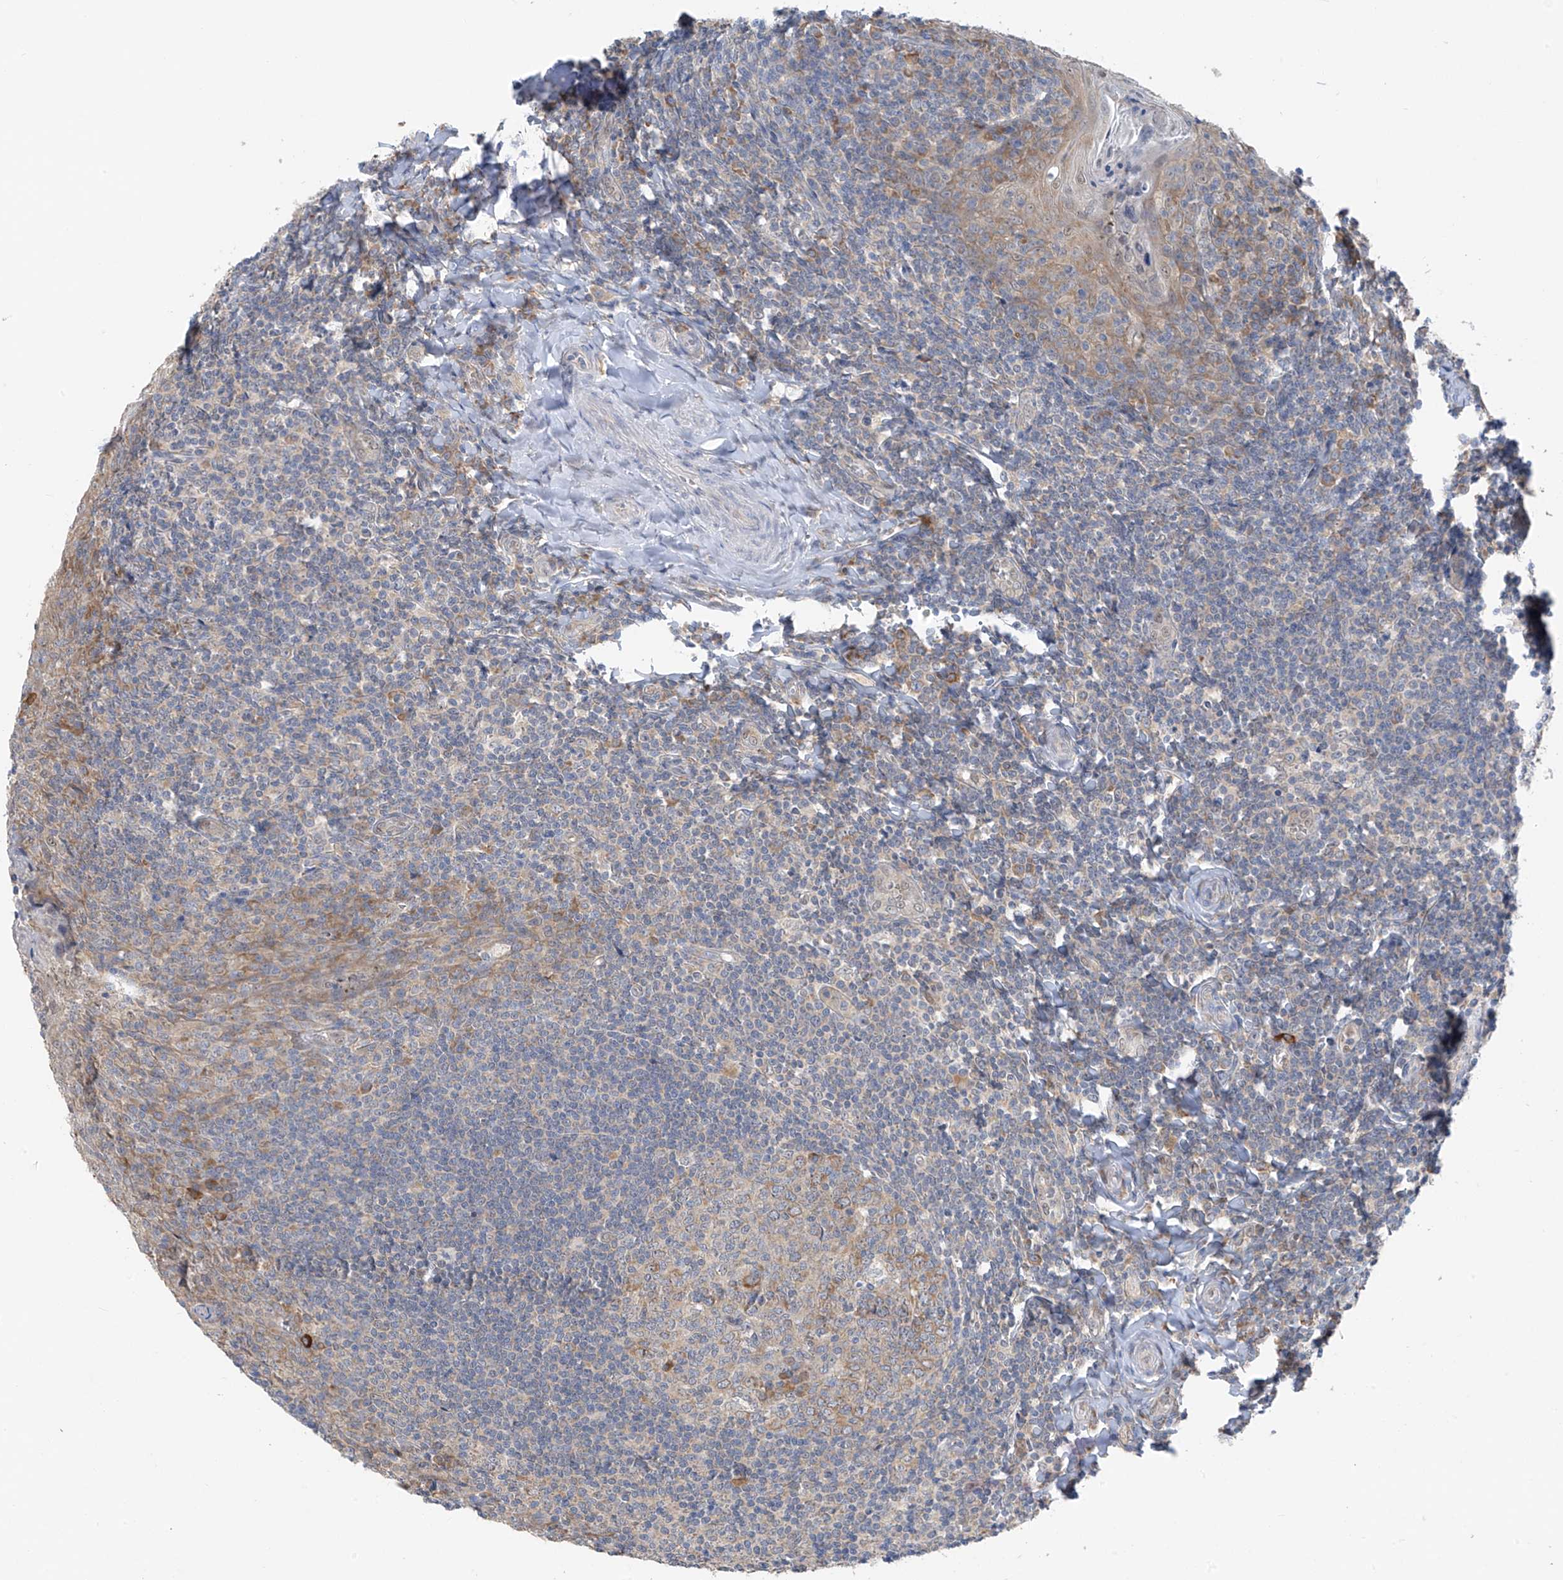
{"staining": {"intensity": "moderate", "quantity": "<25%", "location": "cytoplasmic/membranous"}, "tissue": "tonsil", "cell_type": "Germinal center cells", "image_type": "normal", "snomed": [{"axis": "morphology", "description": "Normal tissue, NOS"}, {"axis": "topography", "description": "Tonsil"}], "caption": "Protein analysis of unremarkable tonsil exhibits moderate cytoplasmic/membranous staining in about <25% of germinal center cells. The staining is performed using DAB (3,3'-diaminobenzidine) brown chromogen to label protein expression. The nuclei are counter-stained blue using hematoxylin.", "gene": "RPL4", "patient": {"sex": "male", "age": 27}}